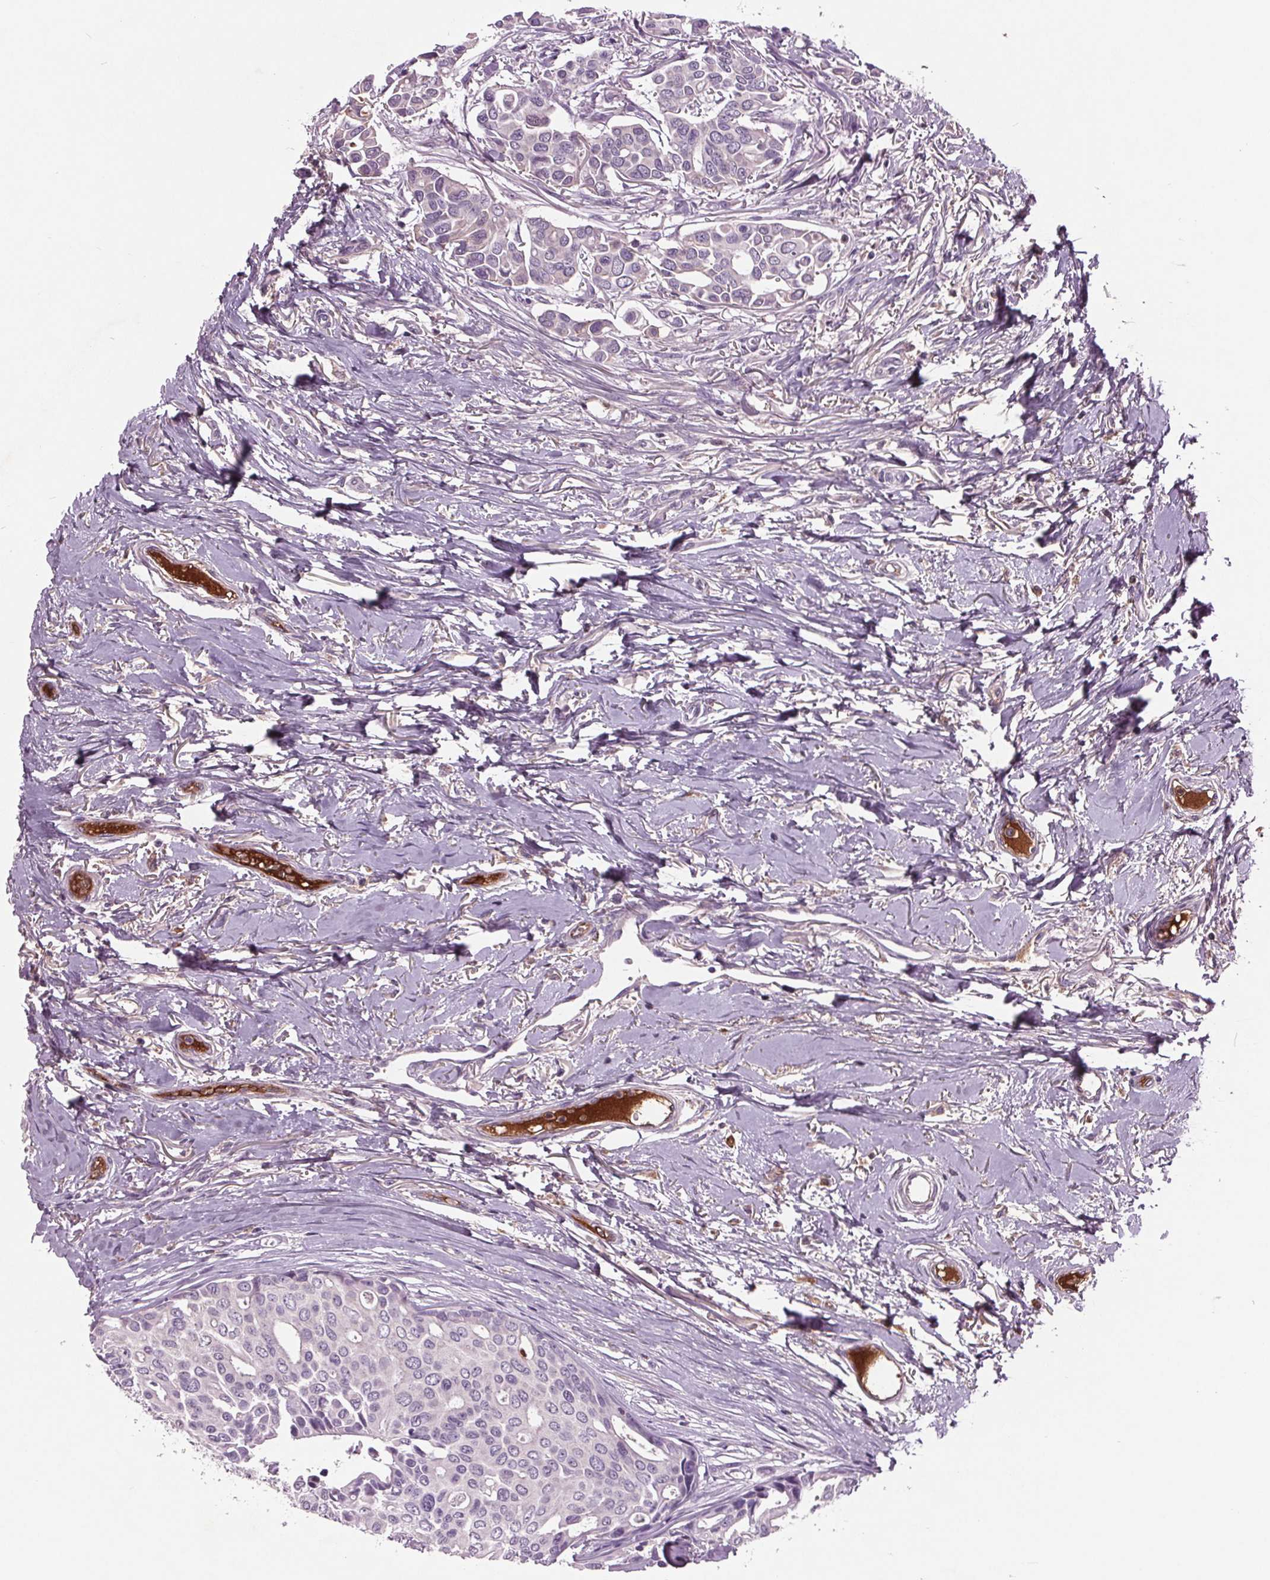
{"staining": {"intensity": "negative", "quantity": "none", "location": "none"}, "tissue": "breast cancer", "cell_type": "Tumor cells", "image_type": "cancer", "snomed": [{"axis": "morphology", "description": "Duct carcinoma"}, {"axis": "topography", "description": "Breast"}], "caption": "The image demonstrates no significant positivity in tumor cells of breast infiltrating ductal carcinoma.", "gene": "C6", "patient": {"sex": "female", "age": 54}}